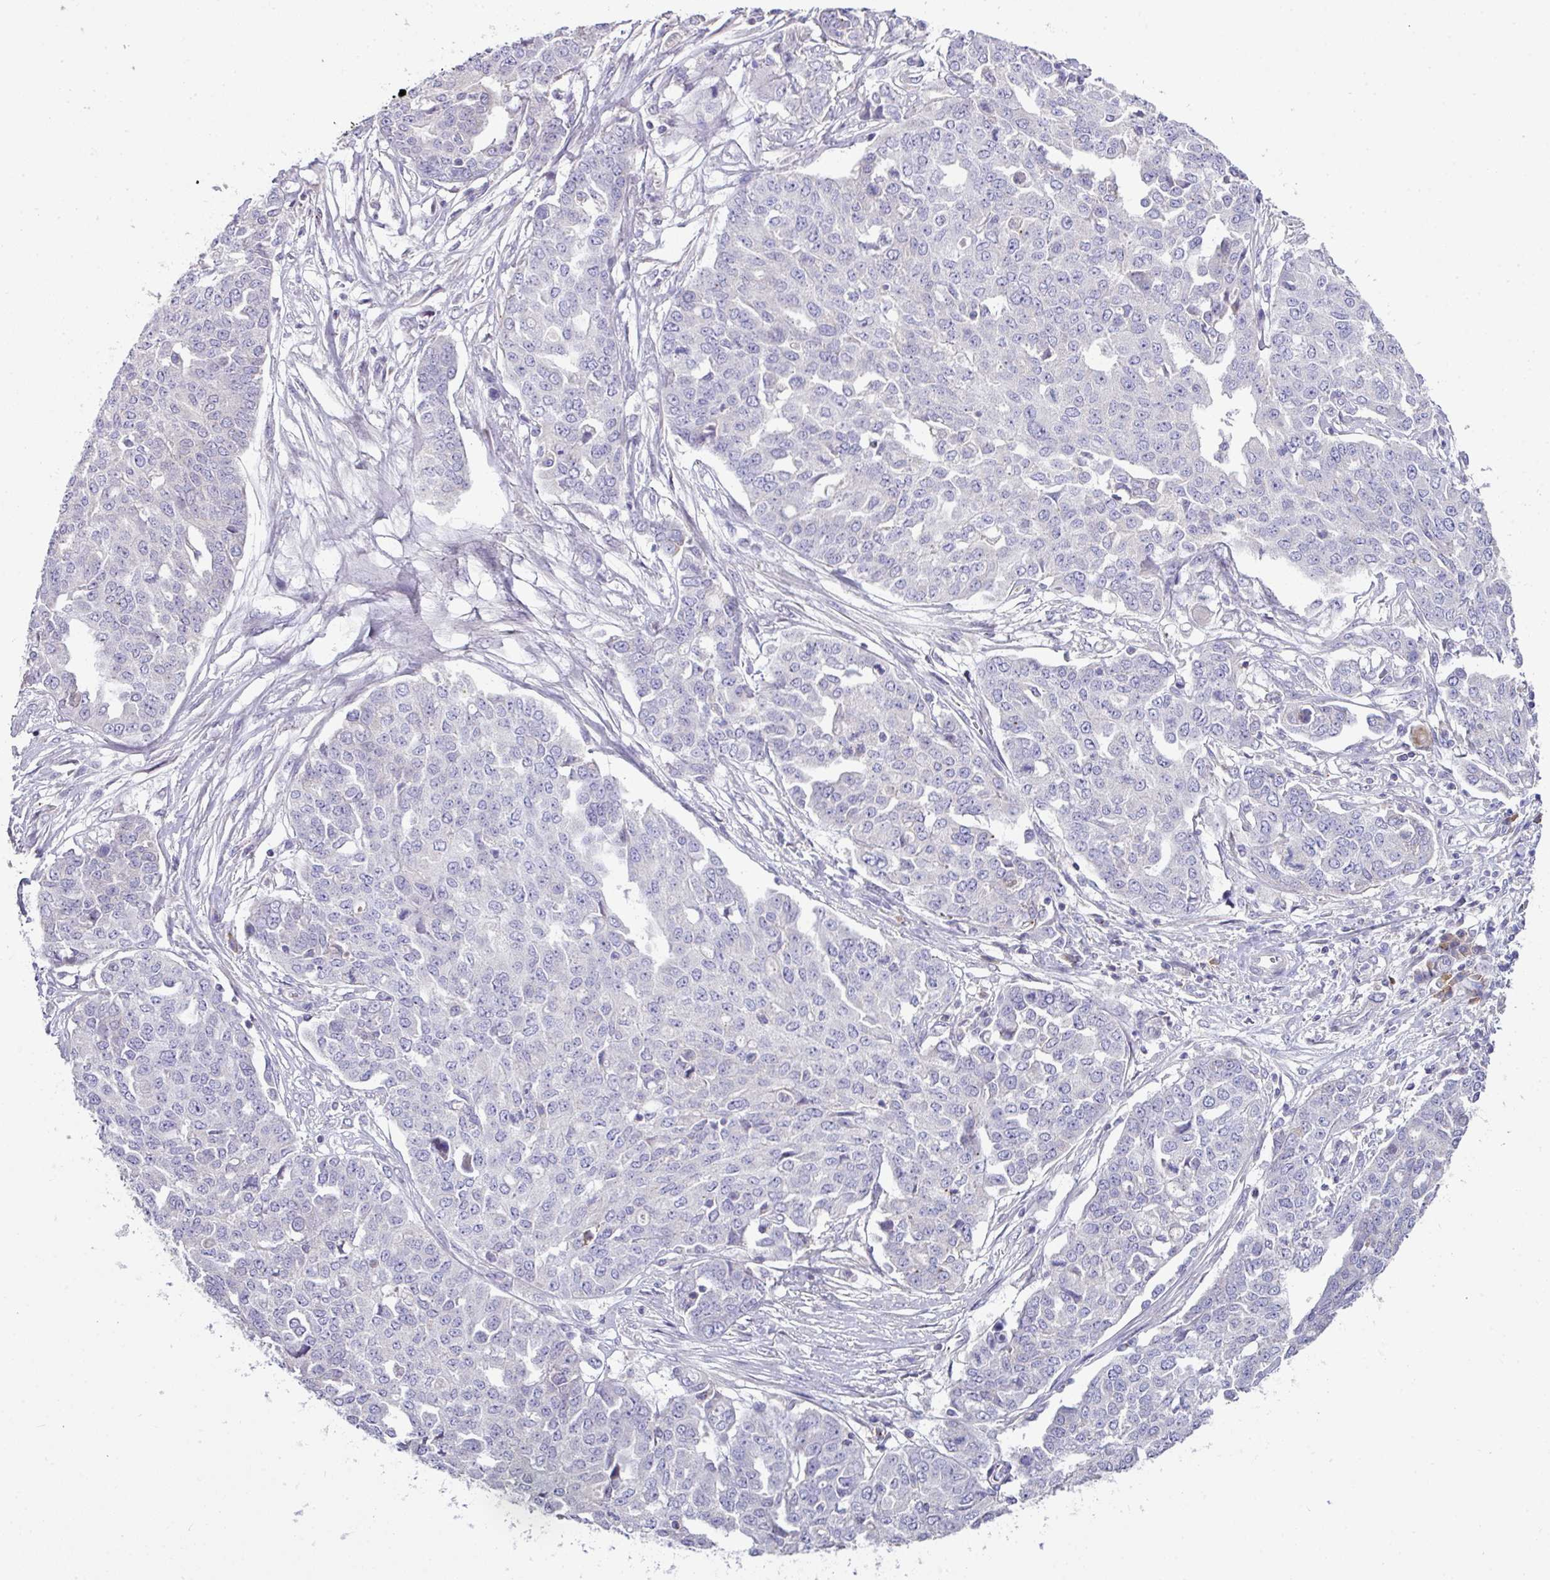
{"staining": {"intensity": "negative", "quantity": "none", "location": "none"}, "tissue": "ovarian cancer", "cell_type": "Tumor cells", "image_type": "cancer", "snomed": [{"axis": "morphology", "description": "Cystadenocarcinoma, serous, NOS"}, {"axis": "topography", "description": "Soft tissue"}, {"axis": "topography", "description": "Ovary"}], "caption": "Immunohistochemistry of ovarian cancer (serous cystadenocarcinoma) reveals no expression in tumor cells.", "gene": "SLAMF6", "patient": {"sex": "female", "age": 57}}